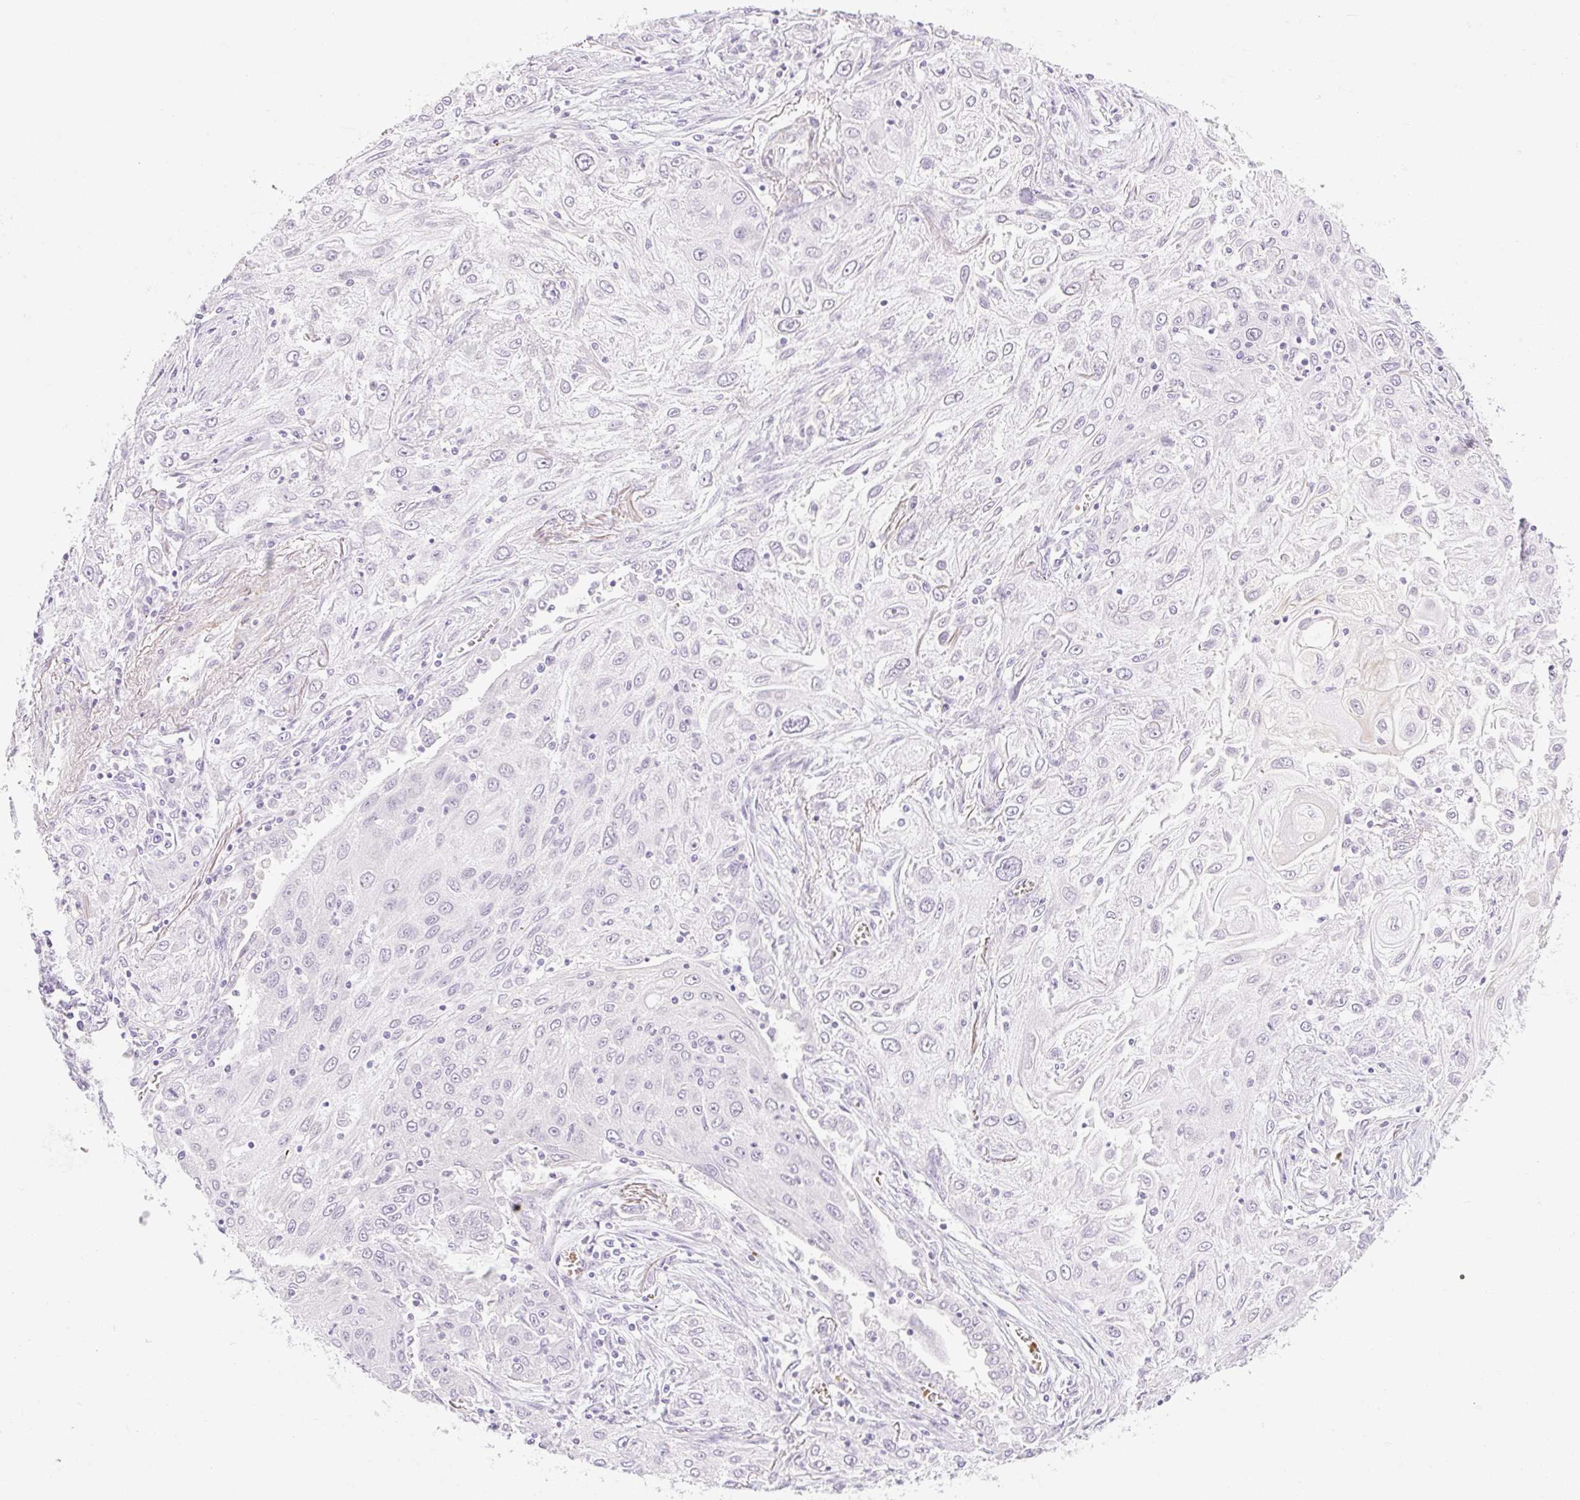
{"staining": {"intensity": "negative", "quantity": "none", "location": "none"}, "tissue": "lung cancer", "cell_type": "Tumor cells", "image_type": "cancer", "snomed": [{"axis": "morphology", "description": "Squamous cell carcinoma, NOS"}, {"axis": "topography", "description": "Lung"}], "caption": "Photomicrograph shows no significant protein staining in tumor cells of lung cancer (squamous cell carcinoma).", "gene": "TAF1L", "patient": {"sex": "female", "age": 69}}